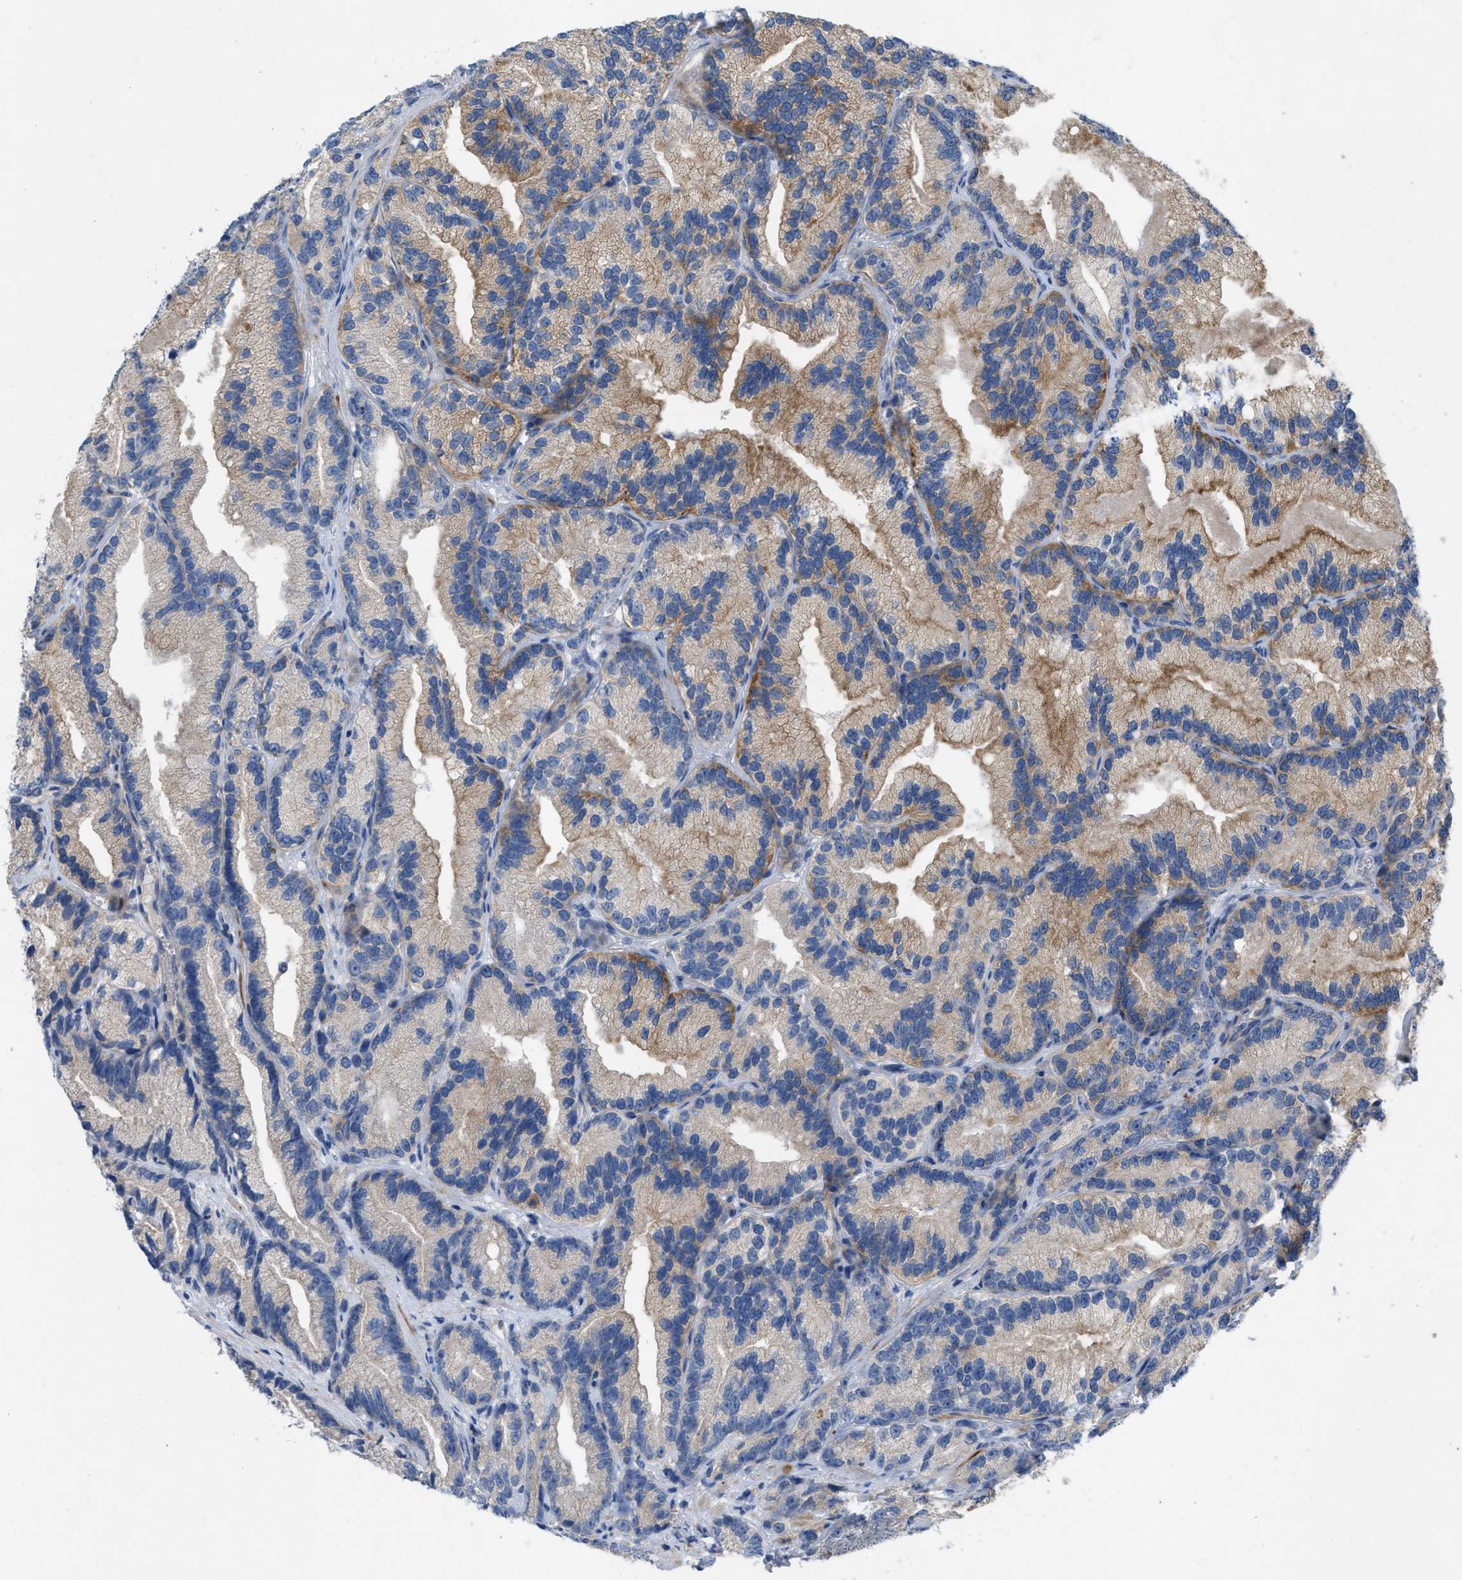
{"staining": {"intensity": "moderate", "quantity": "25%-75%", "location": "cytoplasmic/membranous"}, "tissue": "prostate cancer", "cell_type": "Tumor cells", "image_type": "cancer", "snomed": [{"axis": "morphology", "description": "Adenocarcinoma, Low grade"}, {"axis": "topography", "description": "Prostate"}], "caption": "Immunohistochemistry micrograph of neoplastic tissue: human prostate cancer (low-grade adenocarcinoma) stained using IHC reveals medium levels of moderate protein expression localized specifically in the cytoplasmic/membranous of tumor cells, appearing as a cytoplasmic/membranous brown color.", "gene": "PLPPR5", "patient": {"sex": "male", "age": 89}}